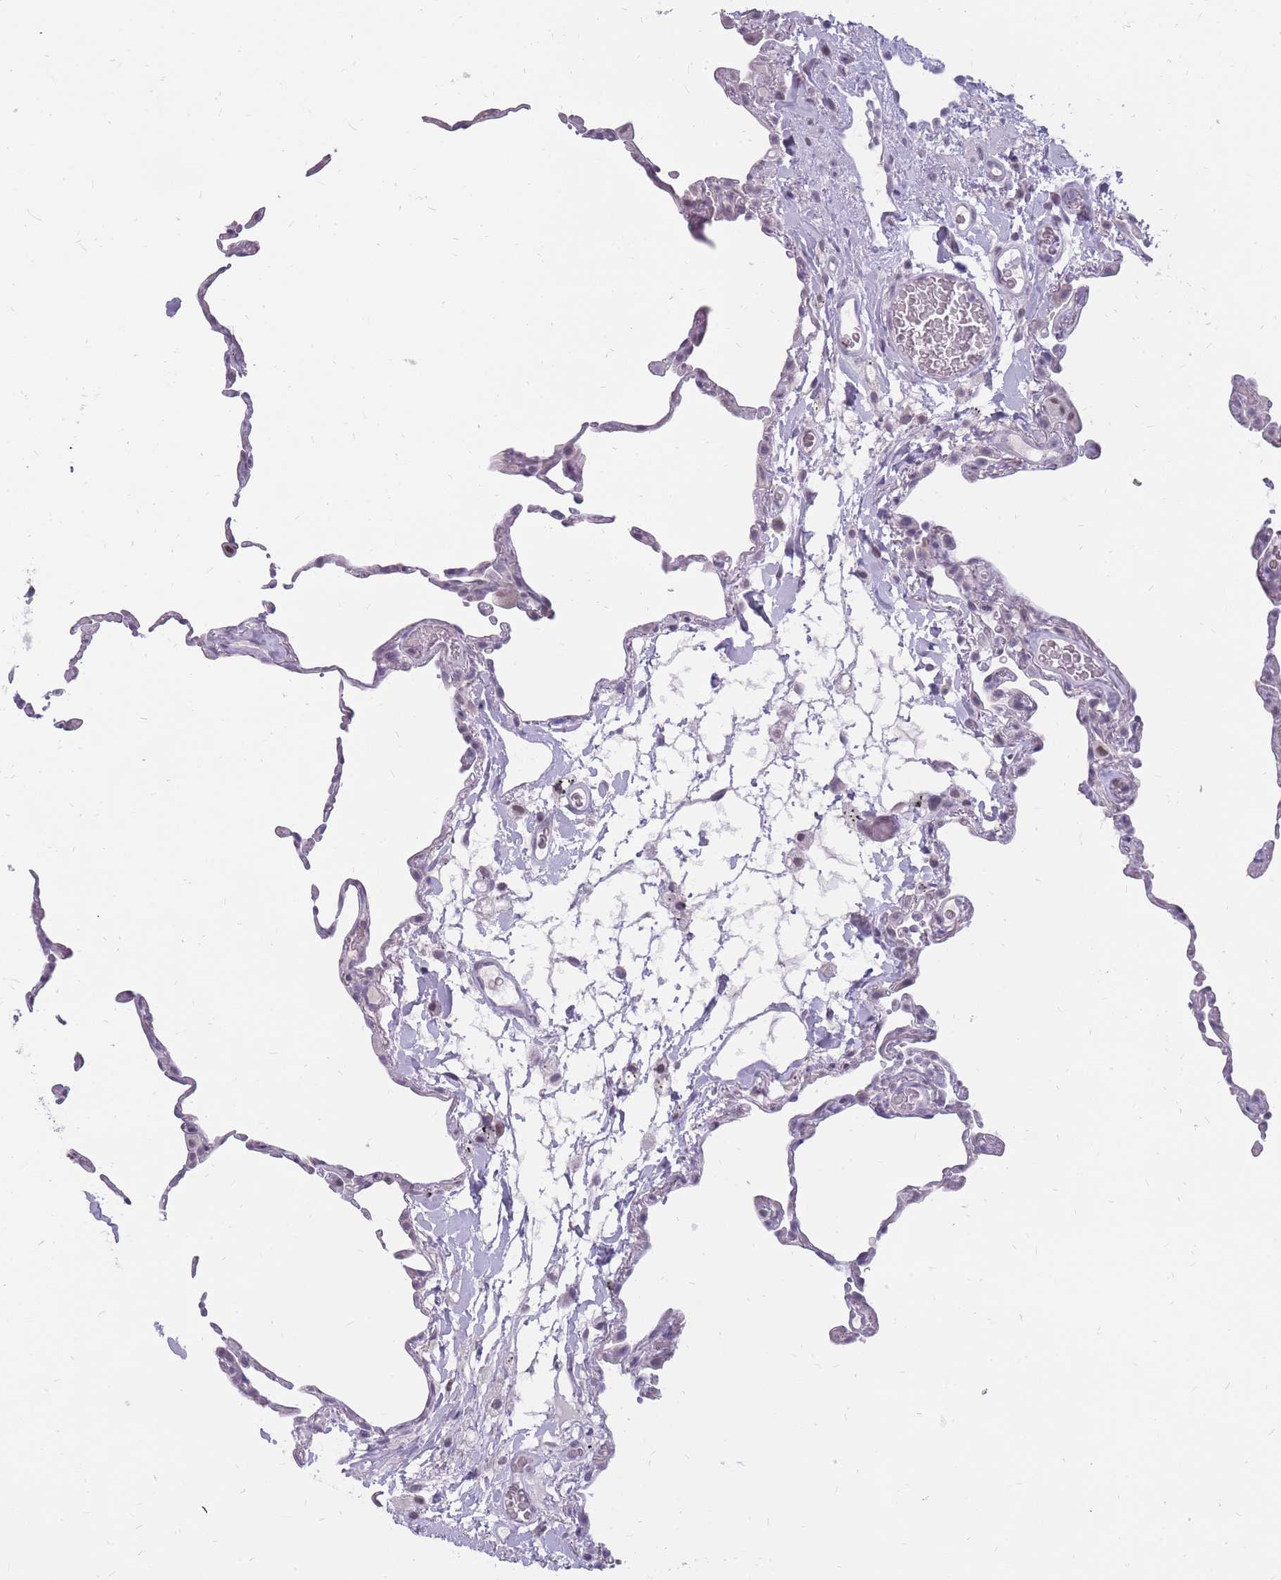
{"staining": {"intensity": "negative", "quantity": "none", "location": "none"}, "tissue": "lung", "cell_type": "Alveolar cells", "image_type": "normal", "snomed": [{"axis": "morphology", "description": "Normal tissue, NOS"}, {"axis": "topography", "description": "Lung"}], "caption": "Immunohistochemistry micrograph of unremarkable lung stained for a protein (brown), which demonstrates no staining in alveolar cells.", "gene": "POM121C", "patient": {"sex": "female", "age": 57}}